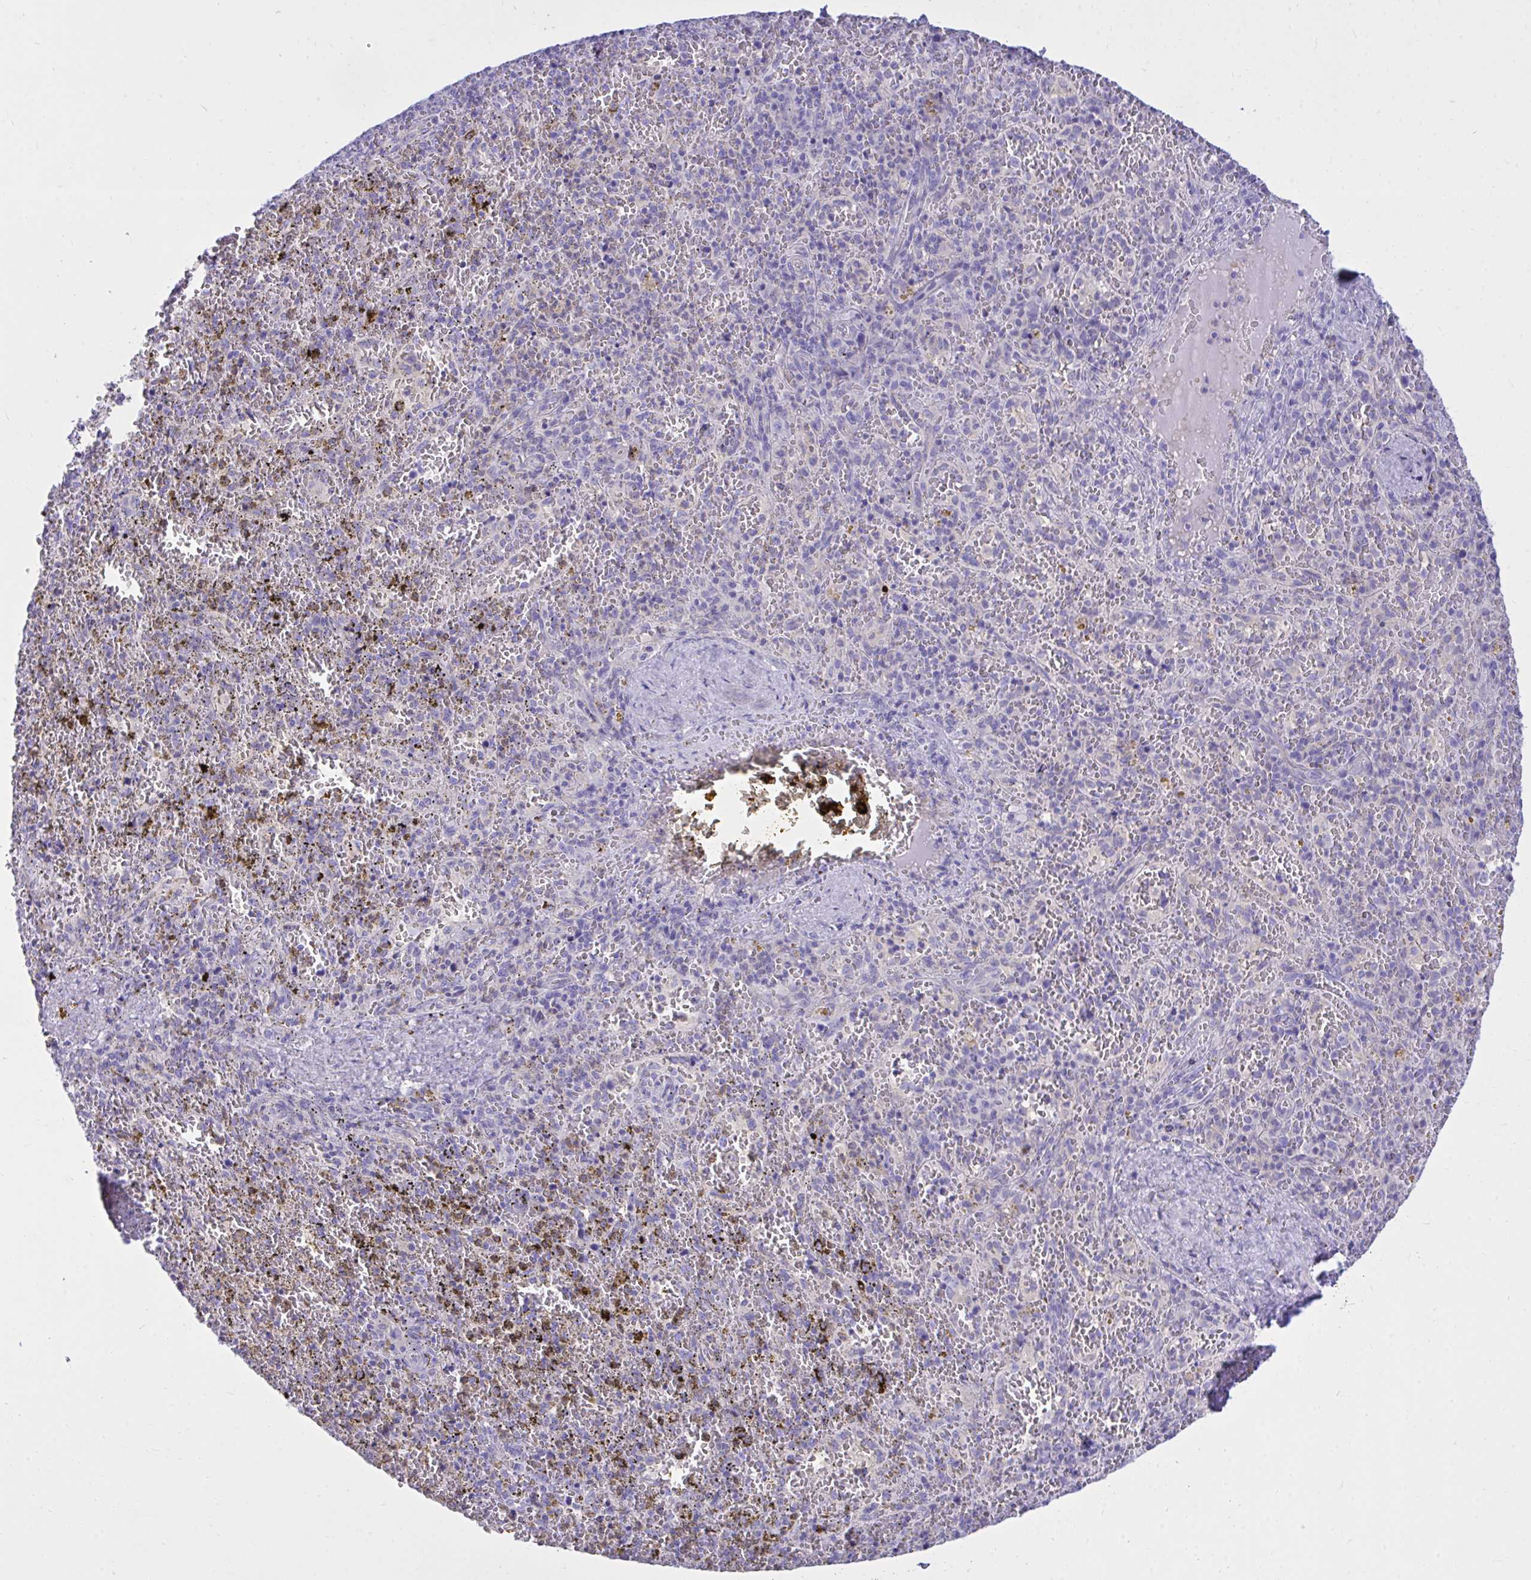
{"staining": {"intensity": "negative", "quantity": "none", "location": "none"}, "tissue": "spleen", "cell_type": "Cells in red pulp", "image_type": "normal", "snomed": [{"axis": "morphology", "description": "Normal tissue, NOS"}, {"axis": "topography", "description": "Spleen"}], "caption": "This histopathology image is of benign spleen stained with immunohistochemistry (IHC) to label a protein in brown with the nuclei are counter-stained blue. There is no expression in cells in red pulp. (Immunohistochemistry, brightfield microscopy, high magnification).", "gene": "PLEKHH1", "patient": {"sex": "female", "age": 50}}